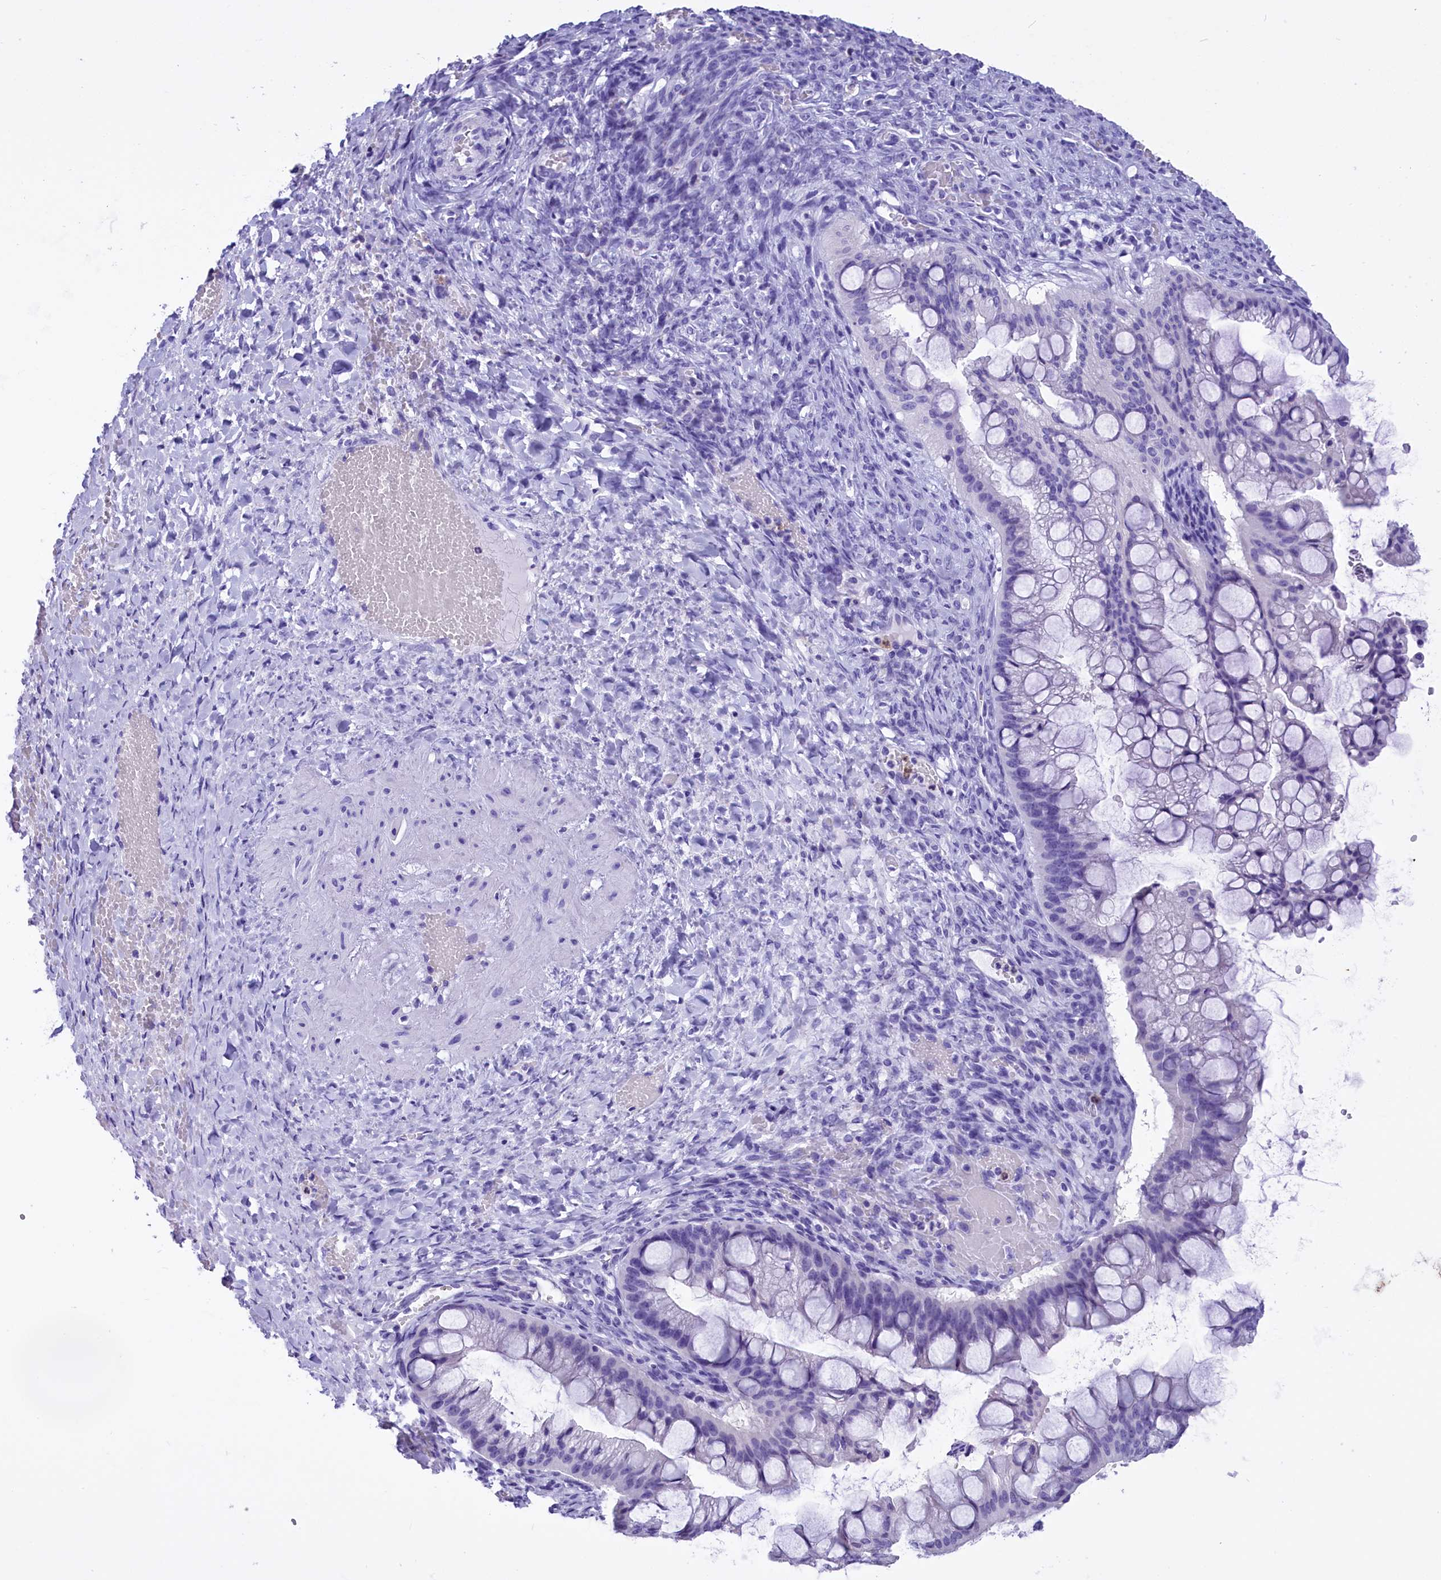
{"staining": {"intensity": "negative", "quantity": "none", "location": "none"}, "tissue": "ovarian cancer", "cell_type": "Tumor cells", "image_type": "cancer", "snomed": [{"axis": "morphology", "description": "Cystadenocarcinoma, mucinous, NOS"}, {"axis": "topography", "description": "Ovary"}], "caption": "This is an immunohistochemistry (IHC) image of human ovarian cancer (mucinous cystadenocarcinoma). There is no positivity in tumor cells.", "gene": "CLC", "patient": {"sex": "female", "age": 73}}